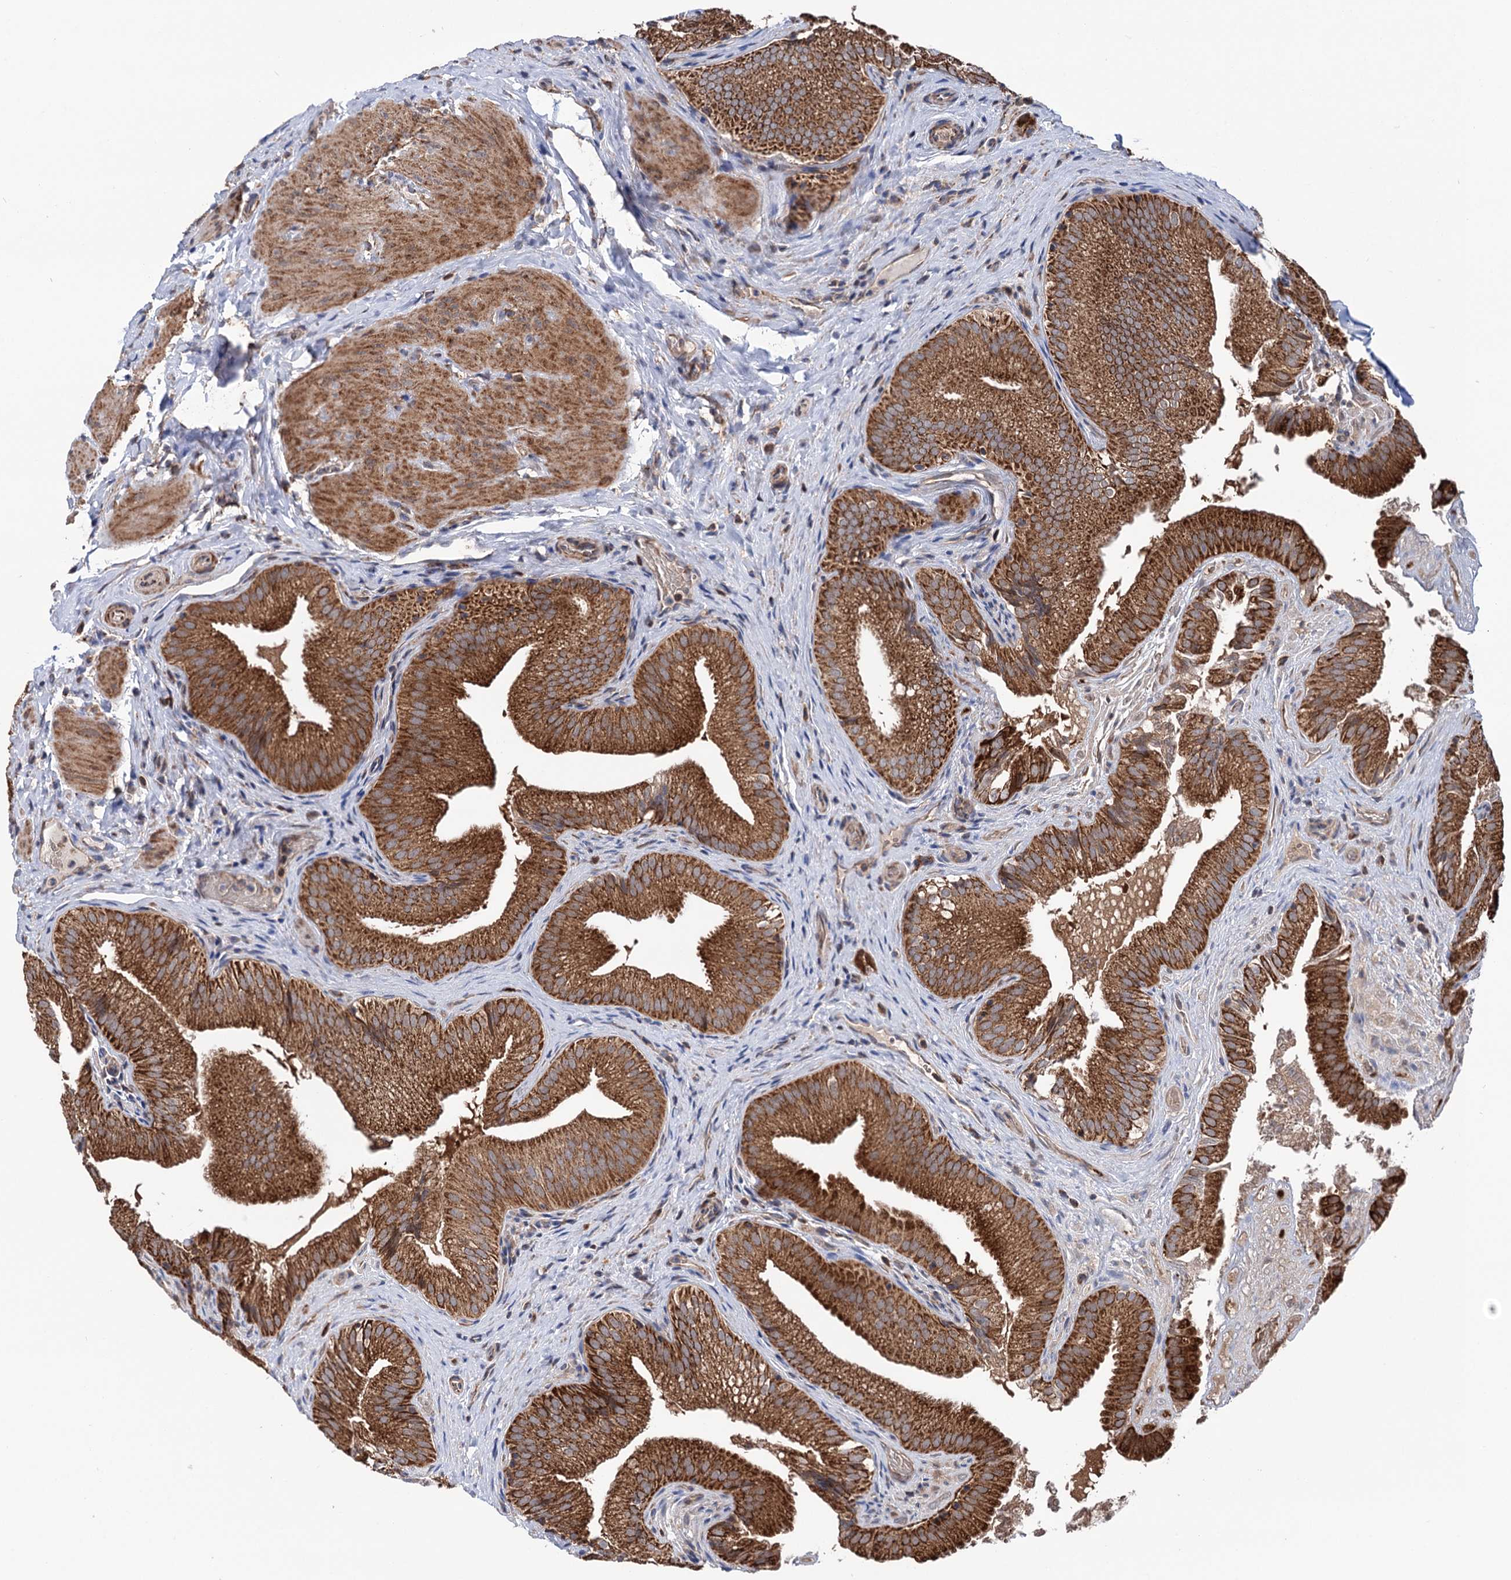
{"staining": {"intensity": "moderate", "quantity": ">75%", "location": "cytoplasmic/membranous"}, "tissue": "gallbladder", "cell_type": "Glandular cells", "image_type": "normal", "snomed": [{"axis": "morphology", "description": "Normal tissue, NOS"}, {"axis": "topography", "description": "Gallbladder"}], "caption": "This is an image of IHC staining of normal gallbladder, which shows moderate expression in the cytoplasmic/membranous of glandular cells.", "gene": "SUCLA2", "patient": {"sex": "female", "age": 30}}